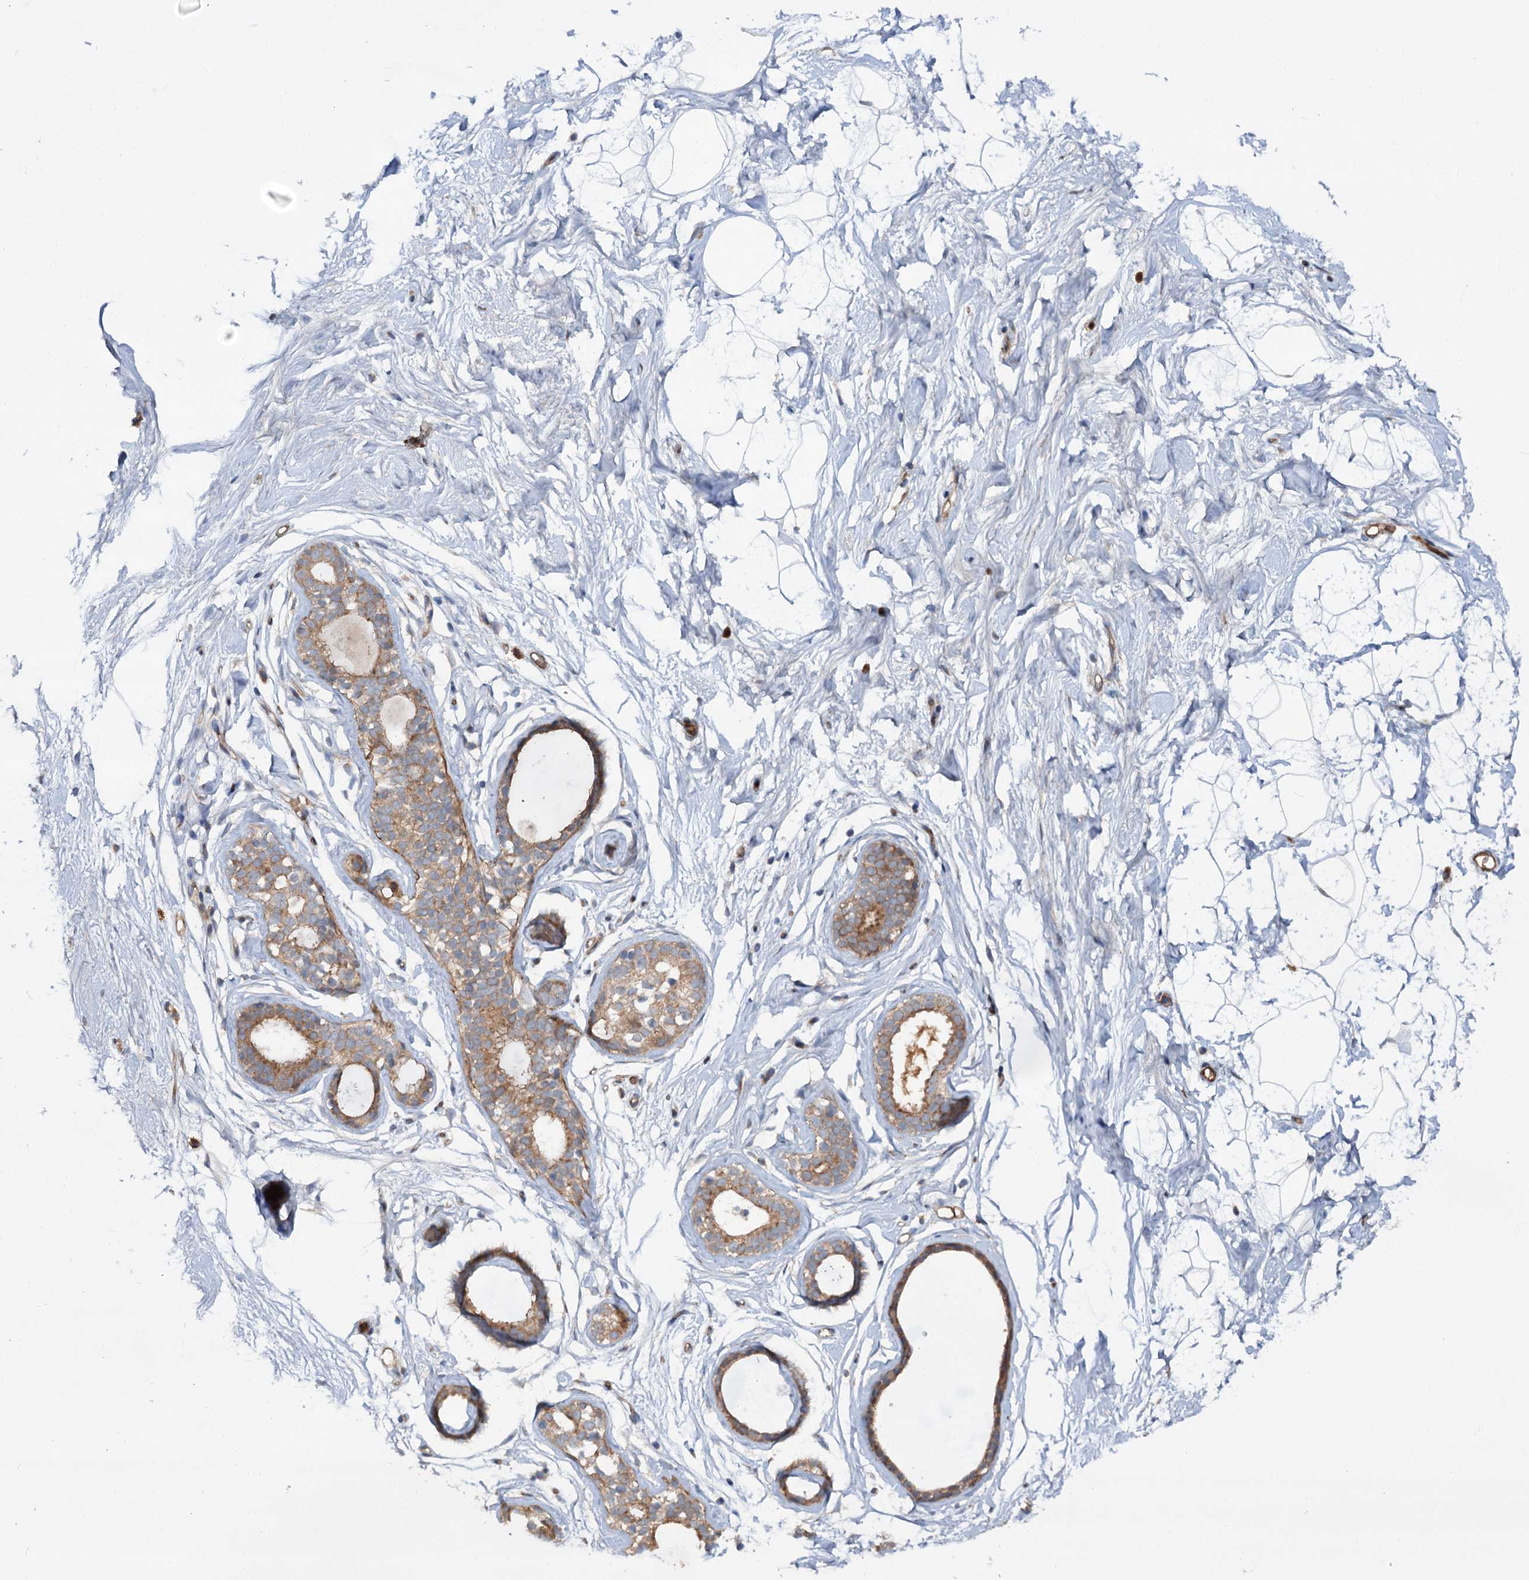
{"staining": {"intensity": "moderate", "quantity": "<25%", "location": "cytoplasmic/membranous"}, "tissue": "breast", "cell_type": "Adipocytes", "image_type": "normal", "snomed": [{"axis": "morphology", "description": "Normal tissue, NOS"}, {"axis": "morphology", "description": "Adenoma, NOS"}, {"axis": "topography", "description": "Breast"}], "caption": "IHC of unremarkable human breast displays low levels of moderate cytoplasmic/membranous expression in about <25% of adipocytes. Using DAB (3,3'-diaminobenzidine) (brown) and hematoxylin (blue) stains, captured at high magnification using brightfield microscopy.", "gene": "ADGRG4", "patient": {"sex": "female", "age": 23}}